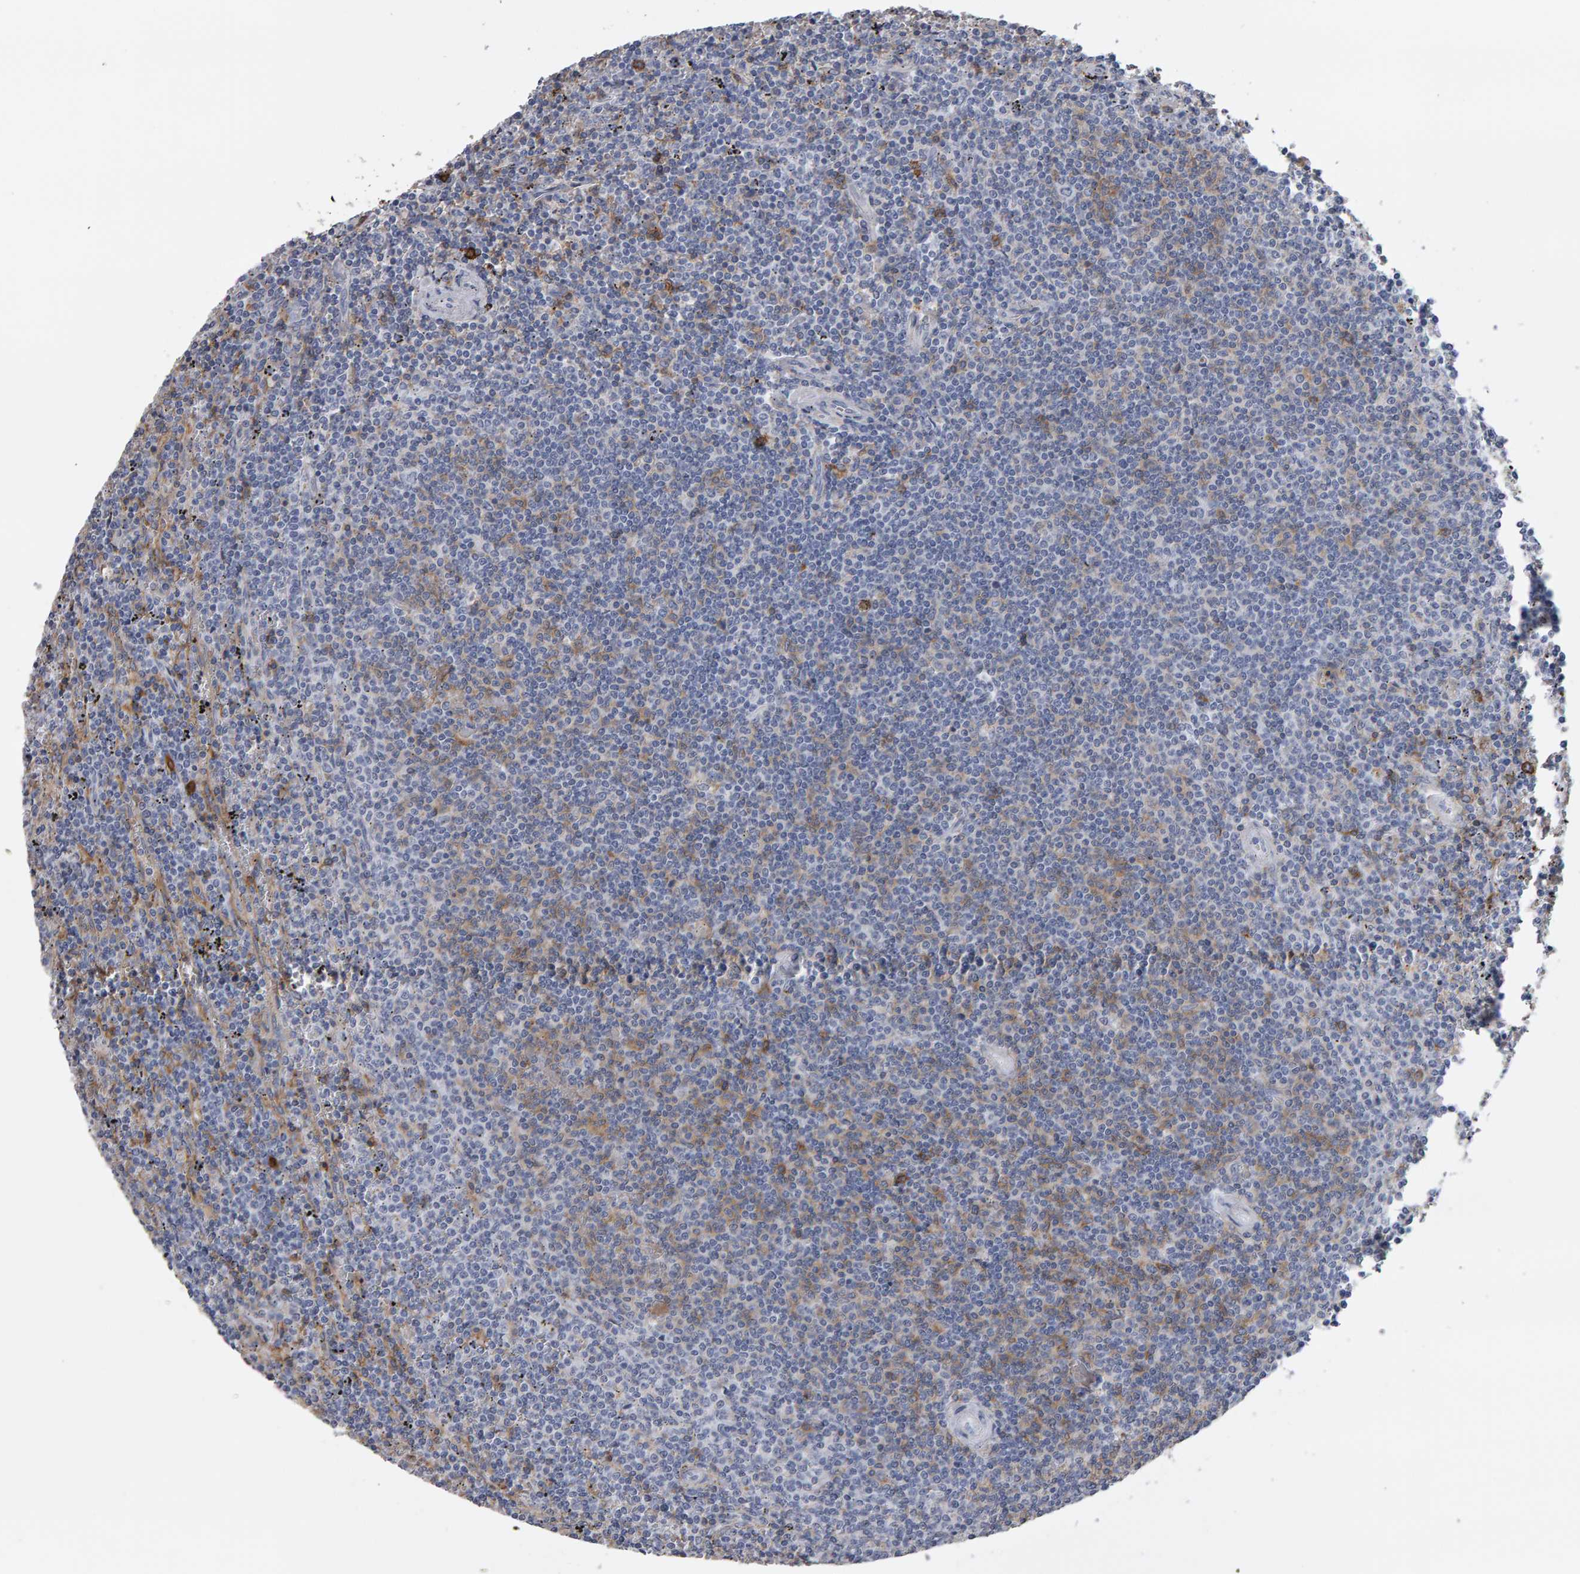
{"staining": {"intensity": "weak", "quantity": "<25%", "location": "cytoplasmic/membranous"}, "tissue": "lymphoma", "cell_type": "Tumor cells", "image_type": "cancer", "snomed": [{"axis": "morphology", "description": "Malignant lymphoma, non-Hodgkin's type, Low grade"}, {"axis": "topography", "description": "Spleen"}], "caption": "Immunohistochemistry histopathology image of neoplastic tissue: human lymphoma stained with DAB shows no significant protein positivity in tumor cells.", "gene": "CD38", "patient": {"sex": "female", "age": 50}}